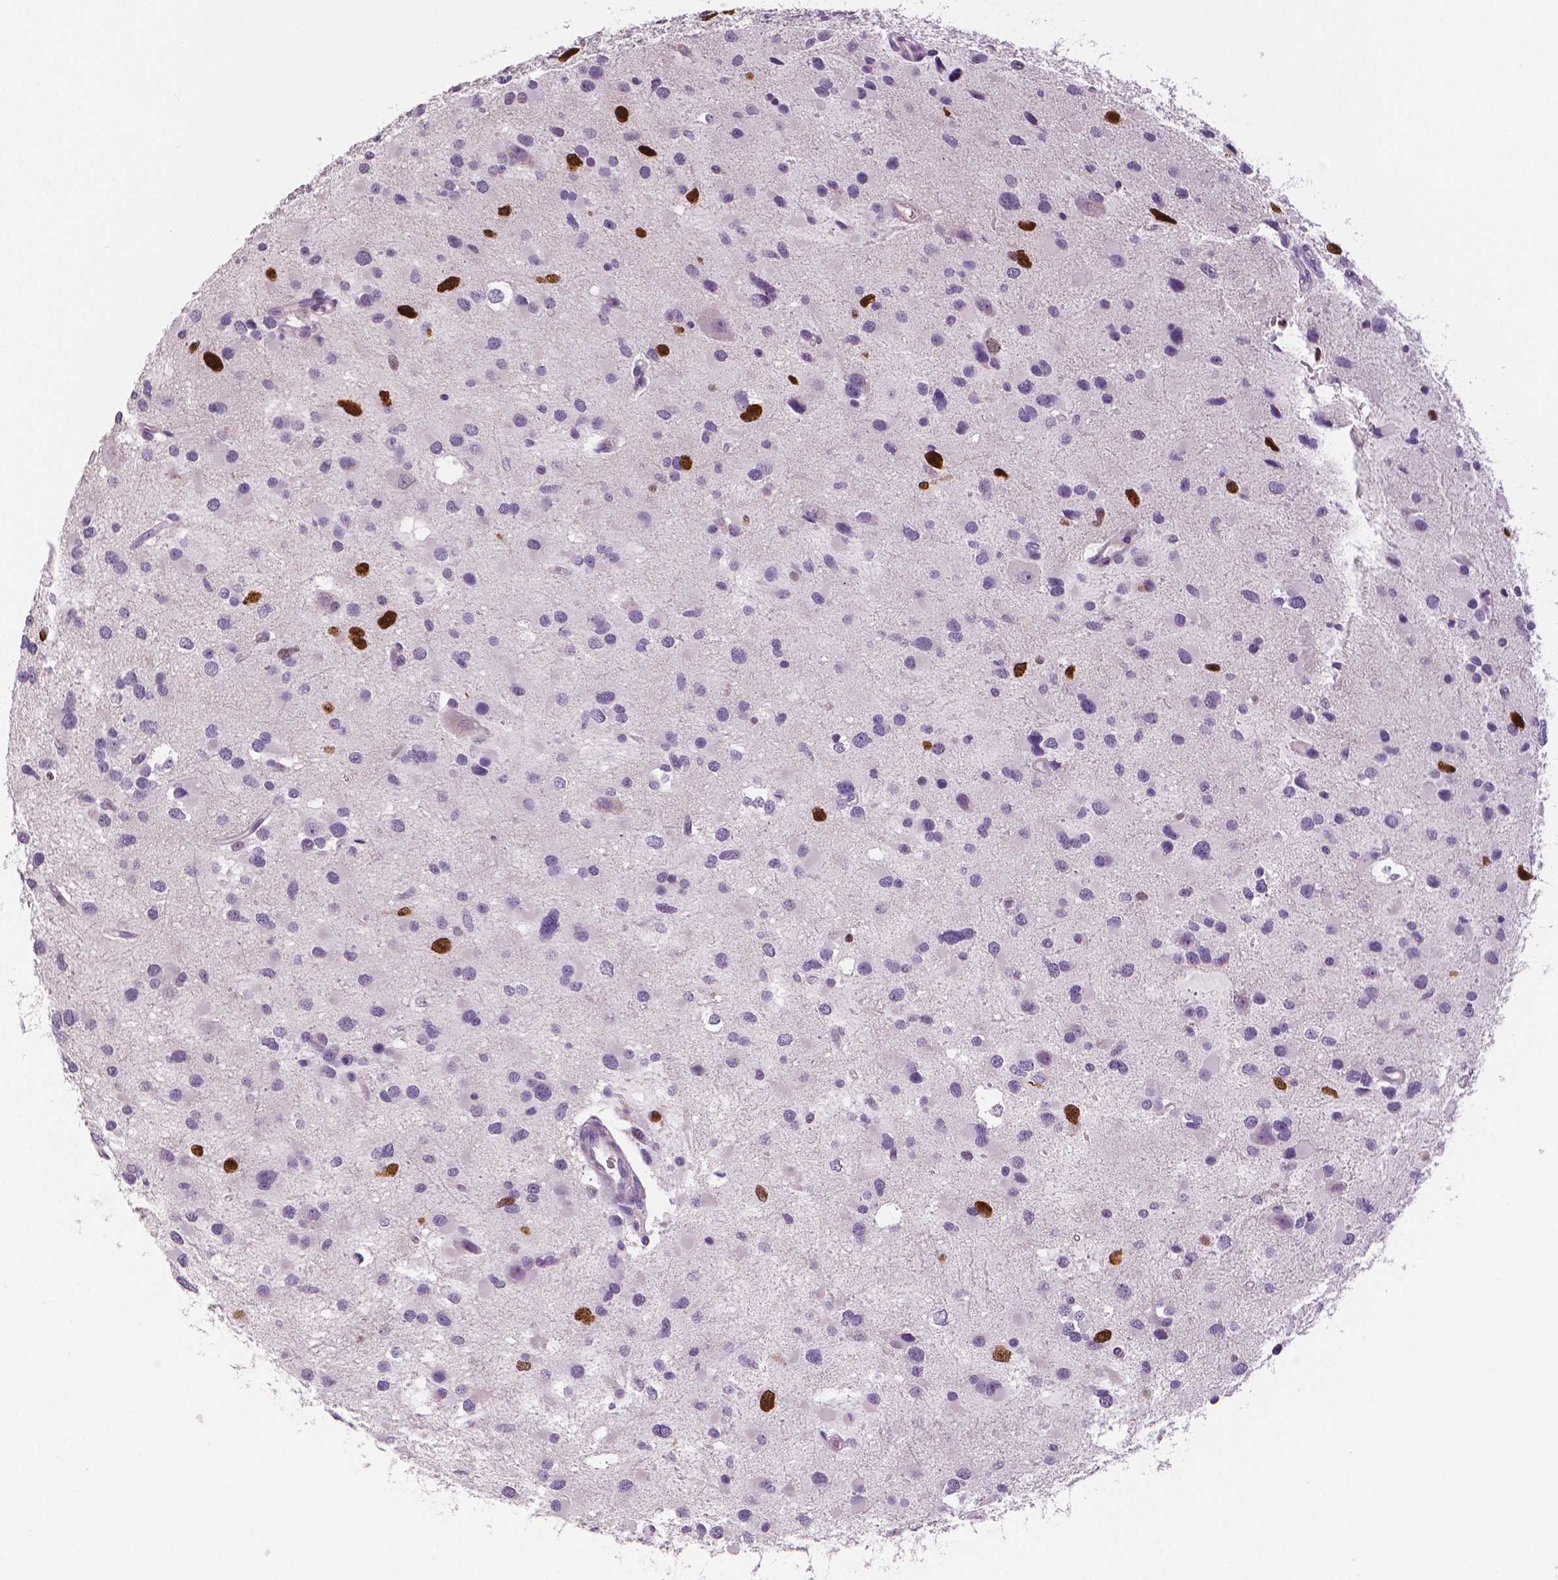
{"staining": {"intensity": "strong", "quantity": "<25%", "location": "nuclear"}, "tissue": "glioma", "cell_type": "Tumor cells", "image_type": "cancer", "snomed": [{"axis": "morphology", "description": "Glioma, malignant, Low grade"}, {"axis": "topography", "description": "Brain"}], "caption": "Glioma was stained to show a protein in brown. There is medium levels of strong nuclear positivity in approximately <25% of tumor cells. The staining was performed using DAB (3,3'-diaminobenzidine), with brown indicating positive protein expression. Nuclei are stained blue with hematoxylin.", "gene": "MKI67", "patient": {"sex": "female", "age": 32}}